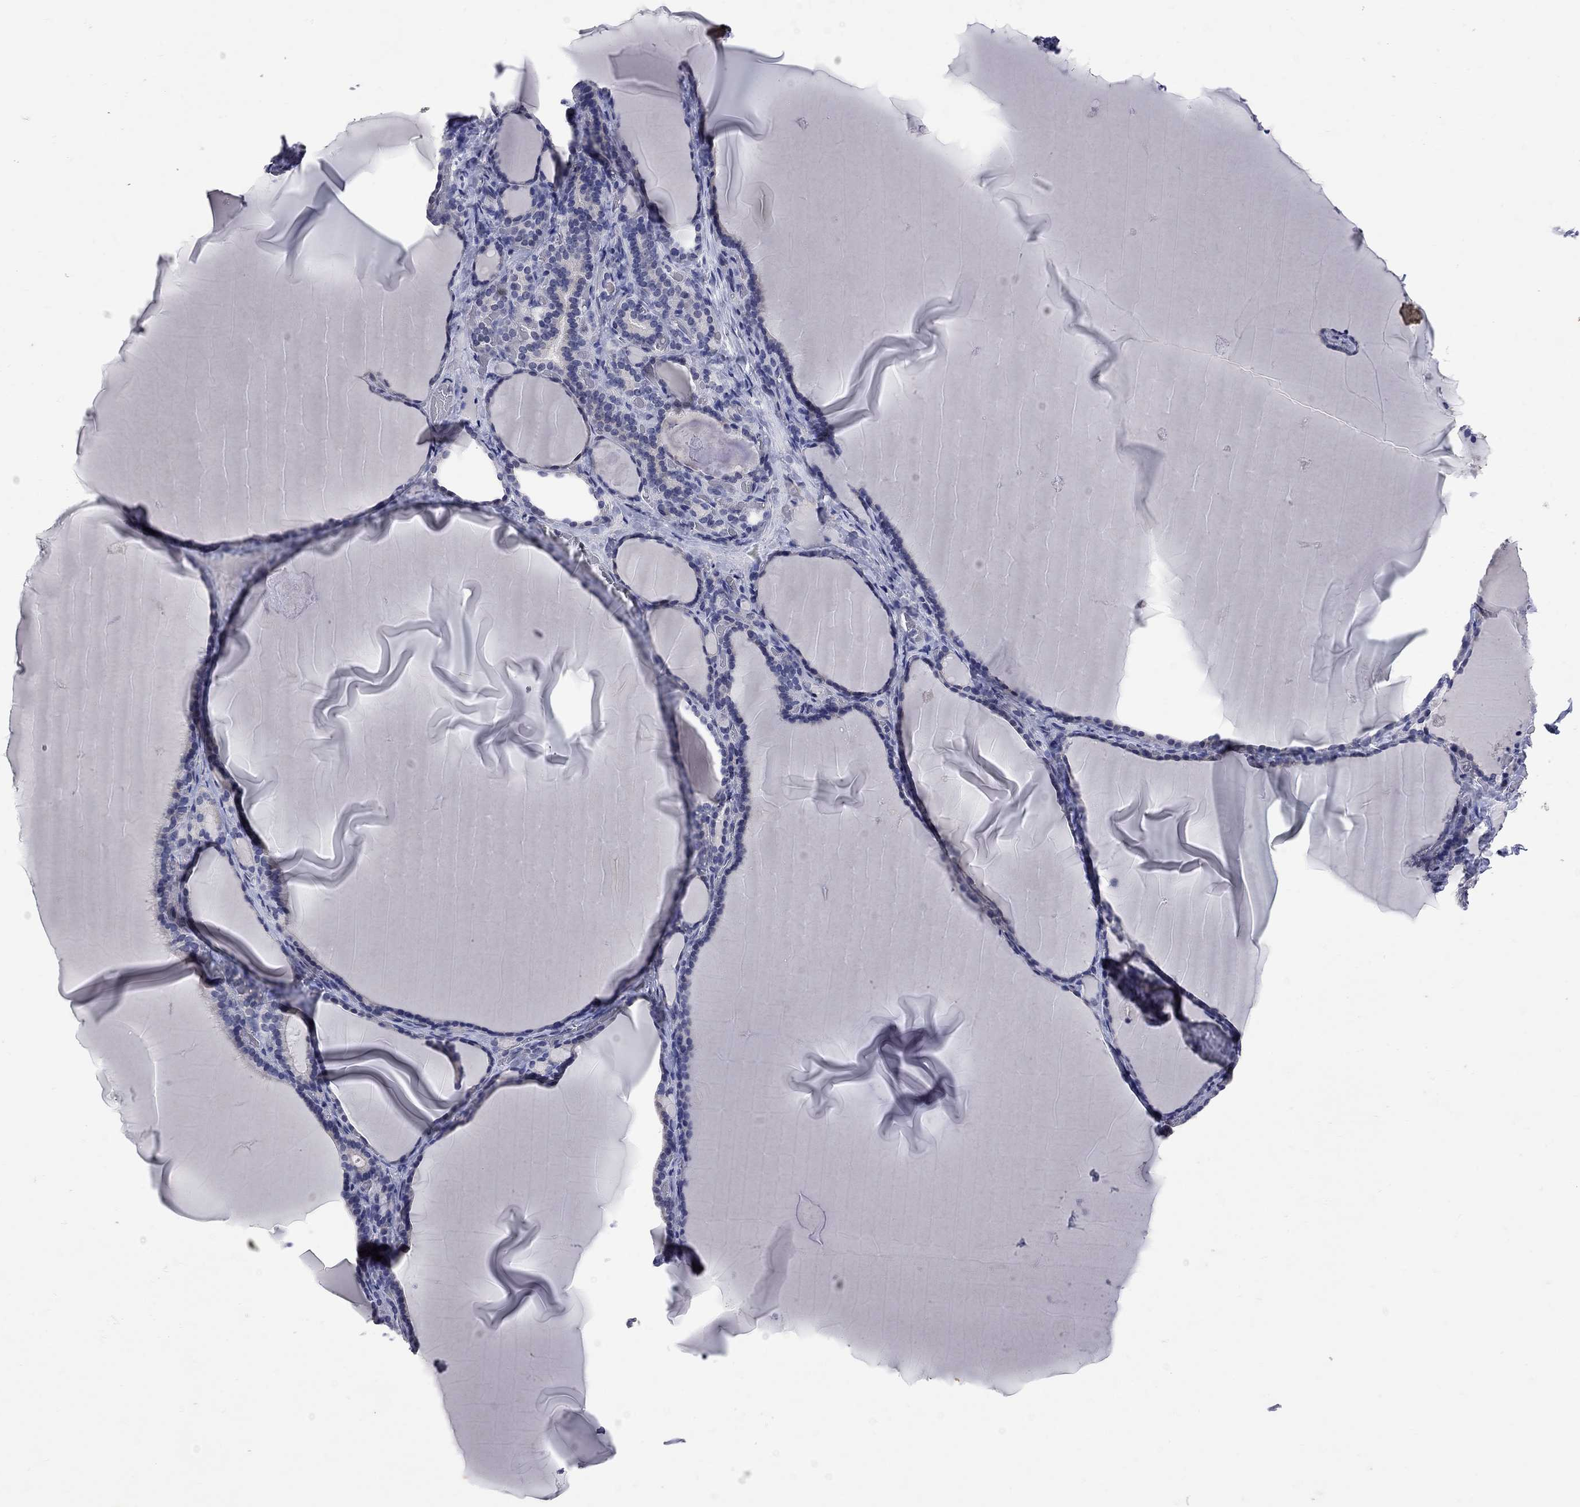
{"staining": {"intensity": "negative", "quantity": "none", "location": "none"}, "tissue": "thyroid gland", "cell_type": "Glandular cells", "image_type": "normal", "snomed": [{"axis": "morphology", "description": "Normal tissue, NOS"}, {"axis": "morphology", "description": "Hyperplasia, NOS"}, {"axis": "topography", "description": "Thyroid gland"}], "caption": "Protein analysis of benign thyroid gland exhibits no significant expression in glandular cells.", "gene": "NOS2", "patient": {"sex": "female", "age": 27}}